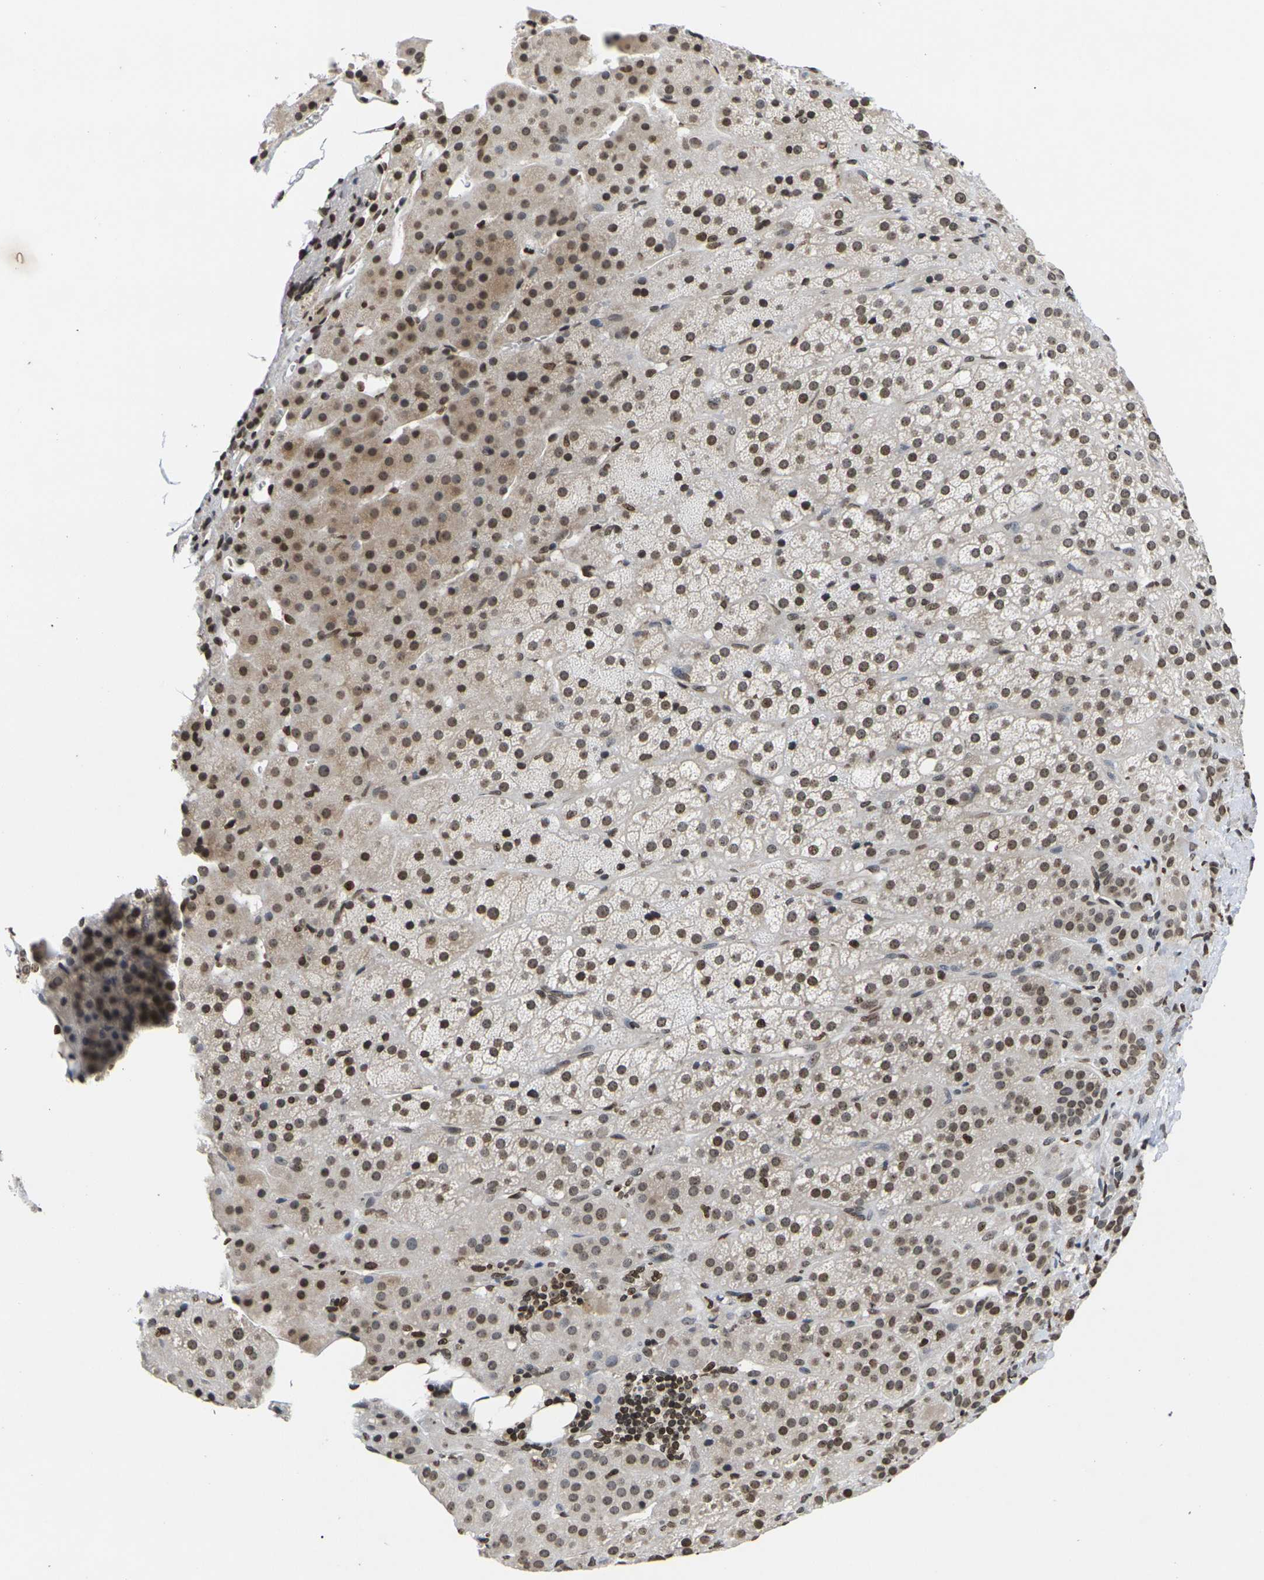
{"staining": {"intensity": "strong", "quantity": ">75%", "location": "nuclear"}, "tissue": "adrenal gland", "cell_type": "Glandular cells", "image_type": "normal", "snomed": [{"axis": "morphology", "description": "Normal tissue, NOS"}, {"axis": "topography", "description": "Adrenal gland"}], "caption": "Protein expression by immunohistochemistry shows strong nuclear staining in approximately >75% of glandular cells in normal adrenal gland.", "gene": "ETV5", "patient": {"sex": "female", "age": 57}}